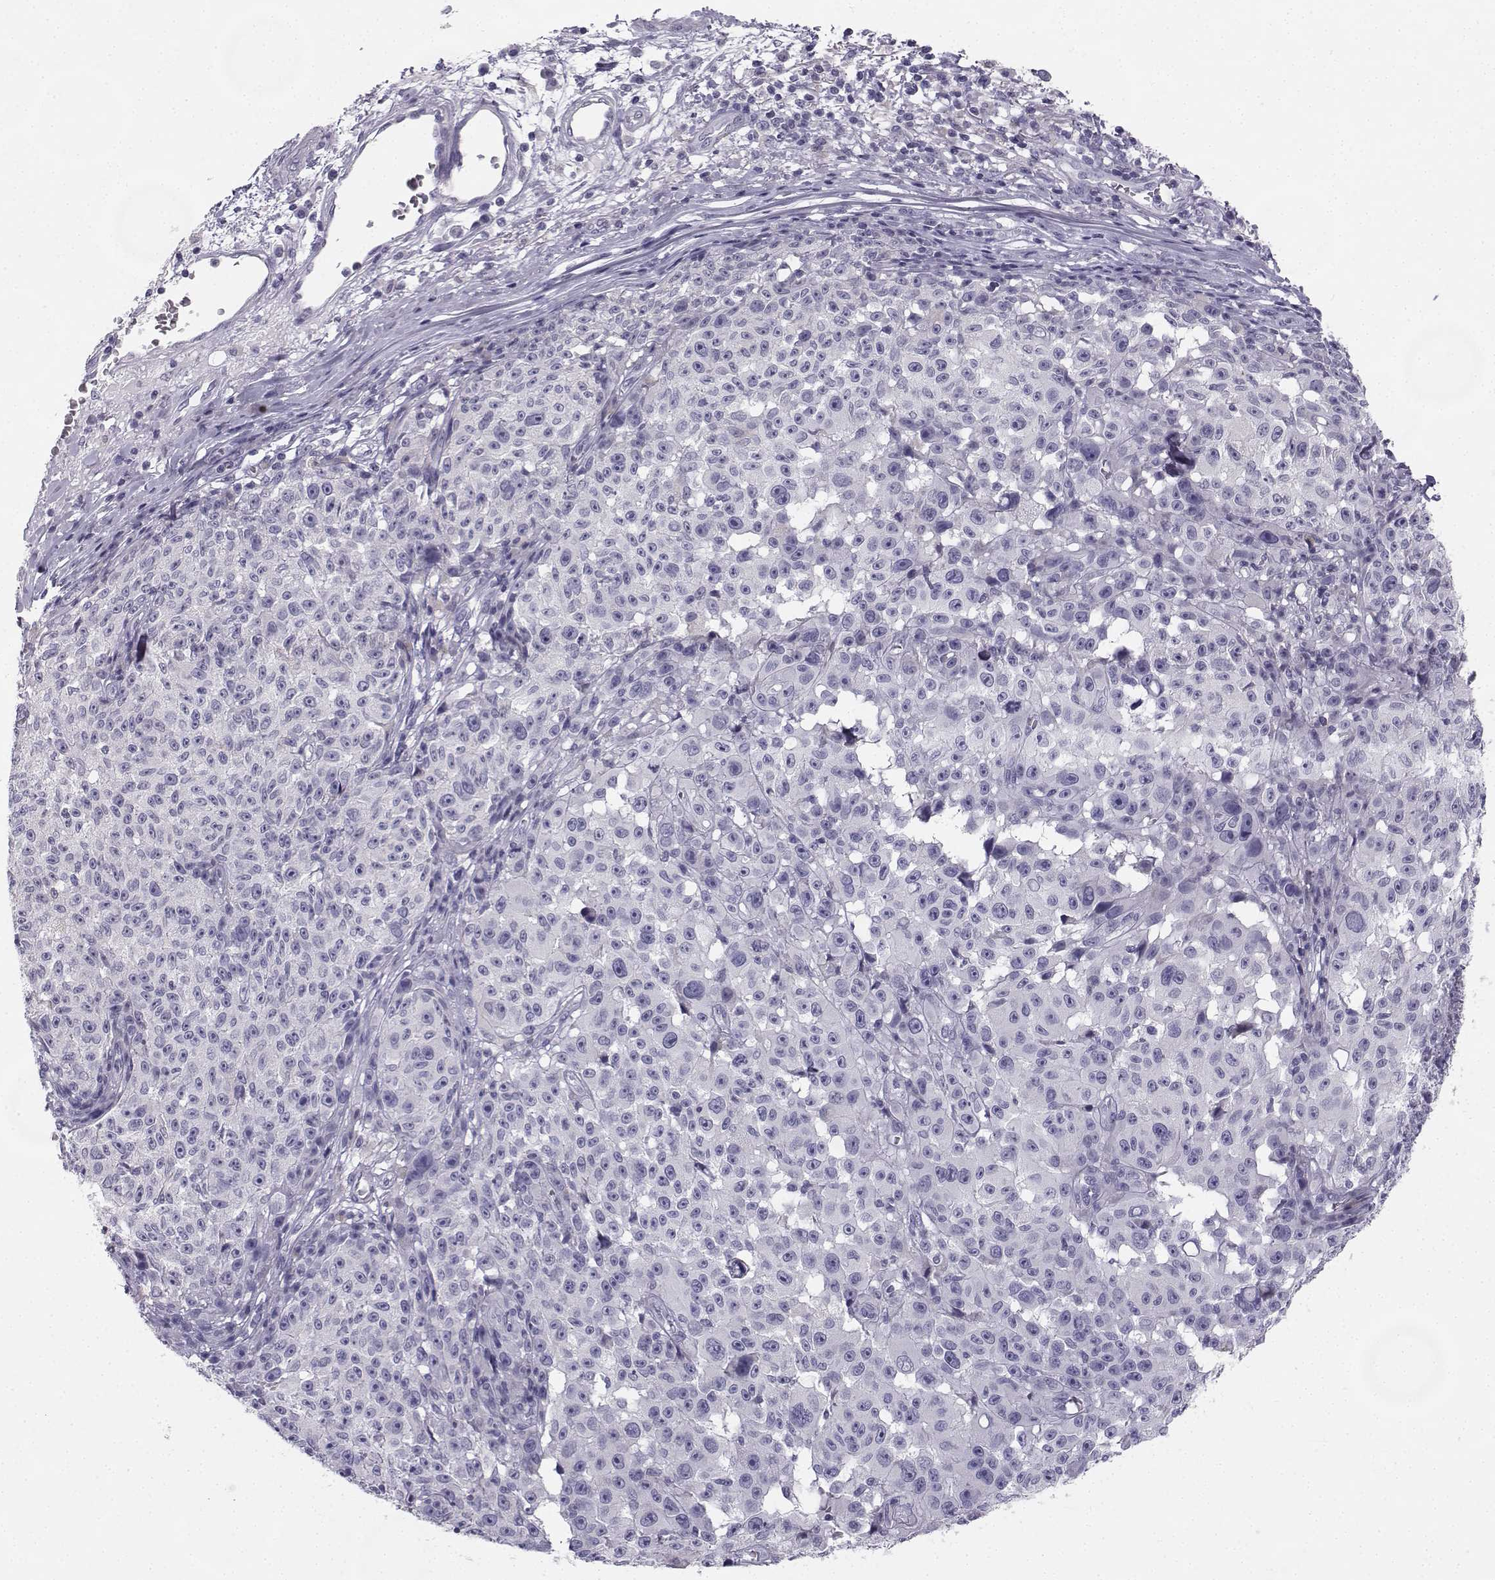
{"staining": {"intensity": "negative", "quantity": "none", "location": "none"}, "tissue": "melanoma", "cell_type": "Tumor cells", "image_type": "cancer", "snomed": [{"axis": "morphology", "description": "Malignant melanoma, NOS"}, {"axis": "topography", "description": "Skin"}], "caption": "Immunohistochemistry histopathology image of malignant melanoma stained for a protein (brown), which demonstrates no positivity in tumor cells.", "gene": "SYCE1", "patient": {"sex": "female", "age": 82}}